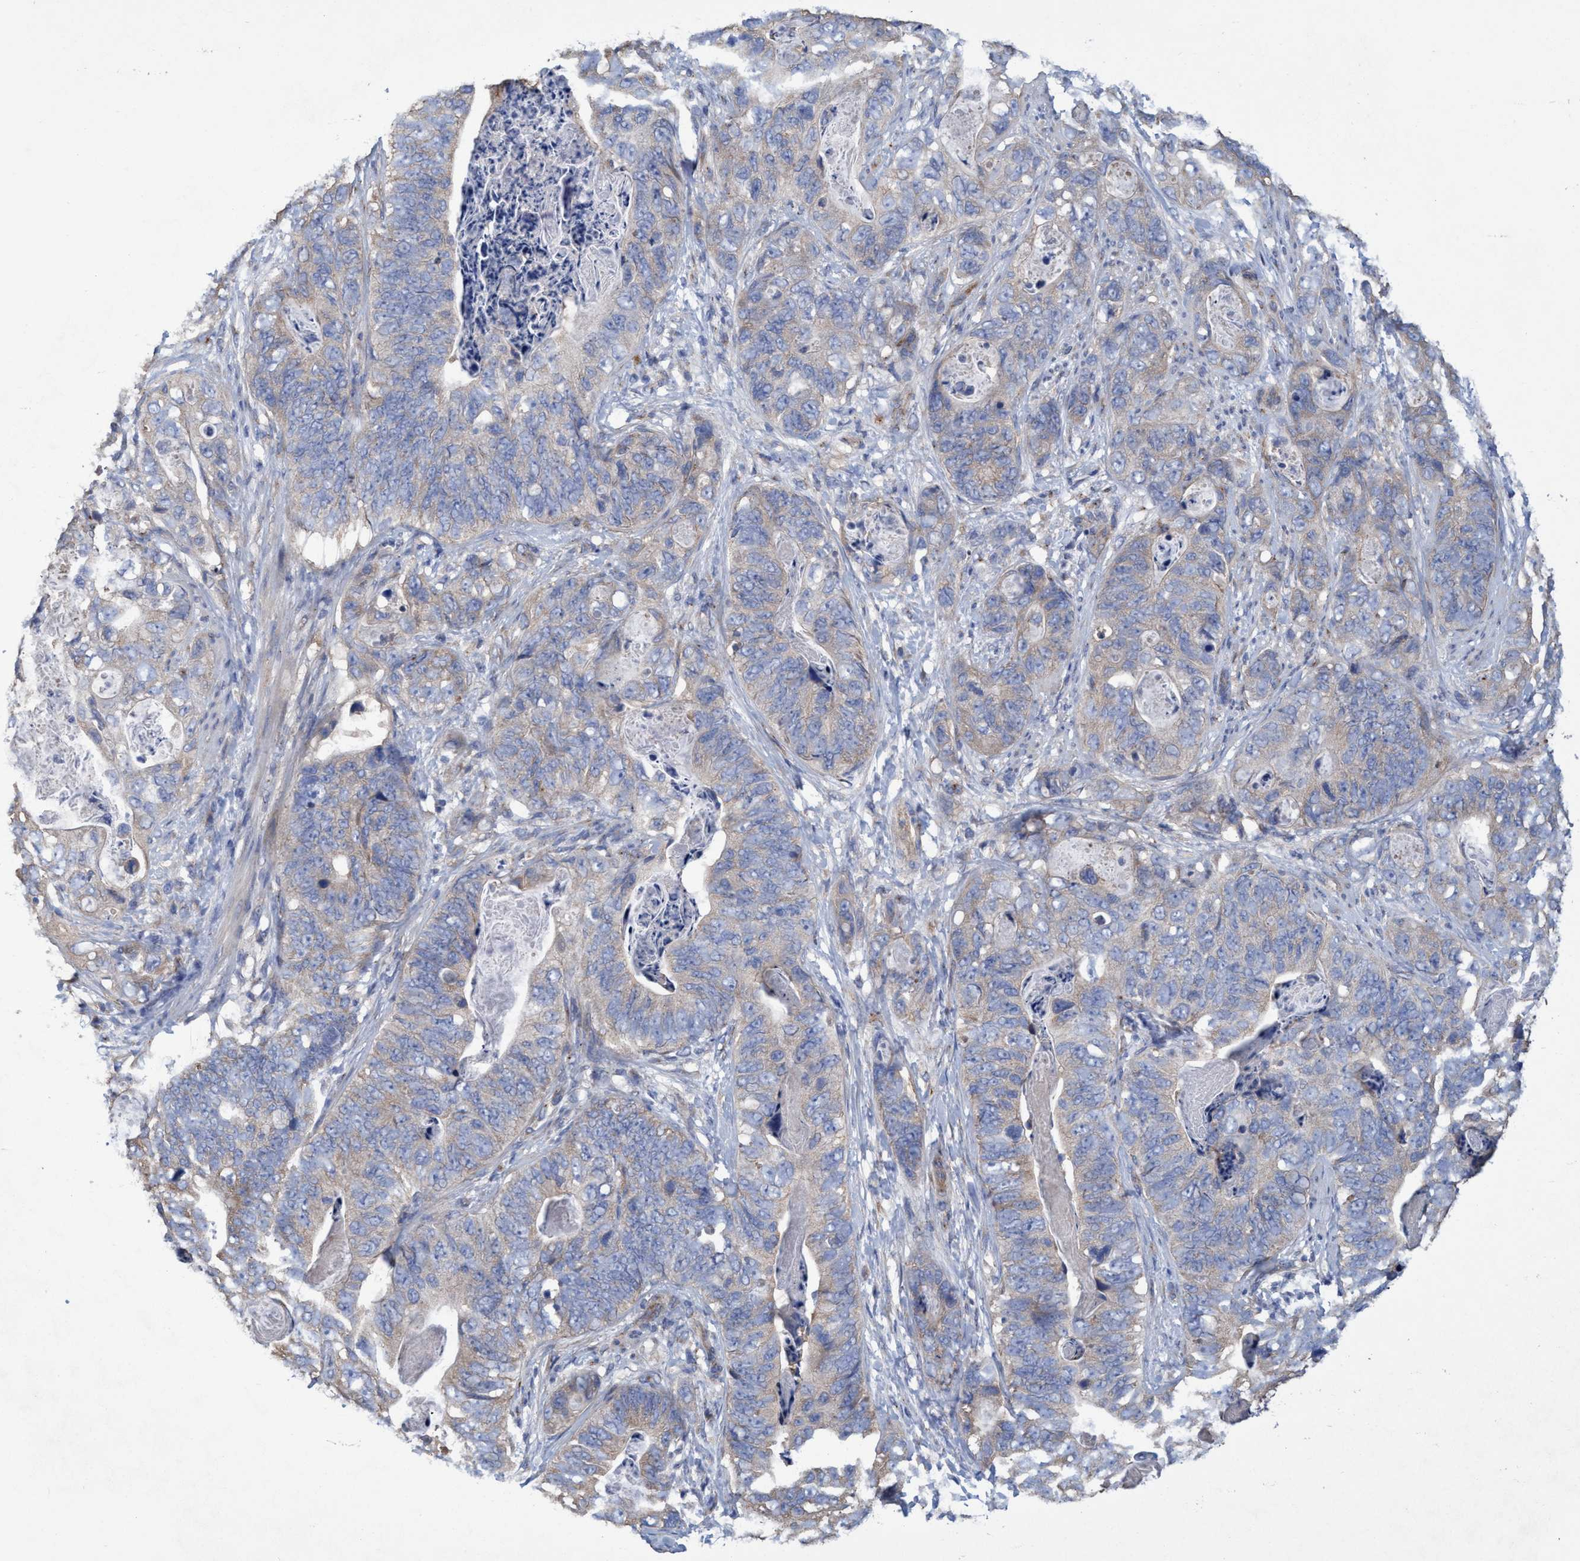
{"staining": {"intensity": "weak", "quantity": "<25%", "location": "cytoplasmic/membranous"}, "tissue": "stomach cancer", "cell_type": "Tumor cells", "image_type": "cancer", "snomed": [{"axis": "morphology", "description": "Adenocarcinoma, NOS"}, {"axis": "topography", "description": "Stomach"}], "caption": "This is a image of IHC staining of stomach adenocarcinoma, which shows no expression in tumor cells.", "gene": "BICD2", "patient": {"sex": "female", "age": 89}}